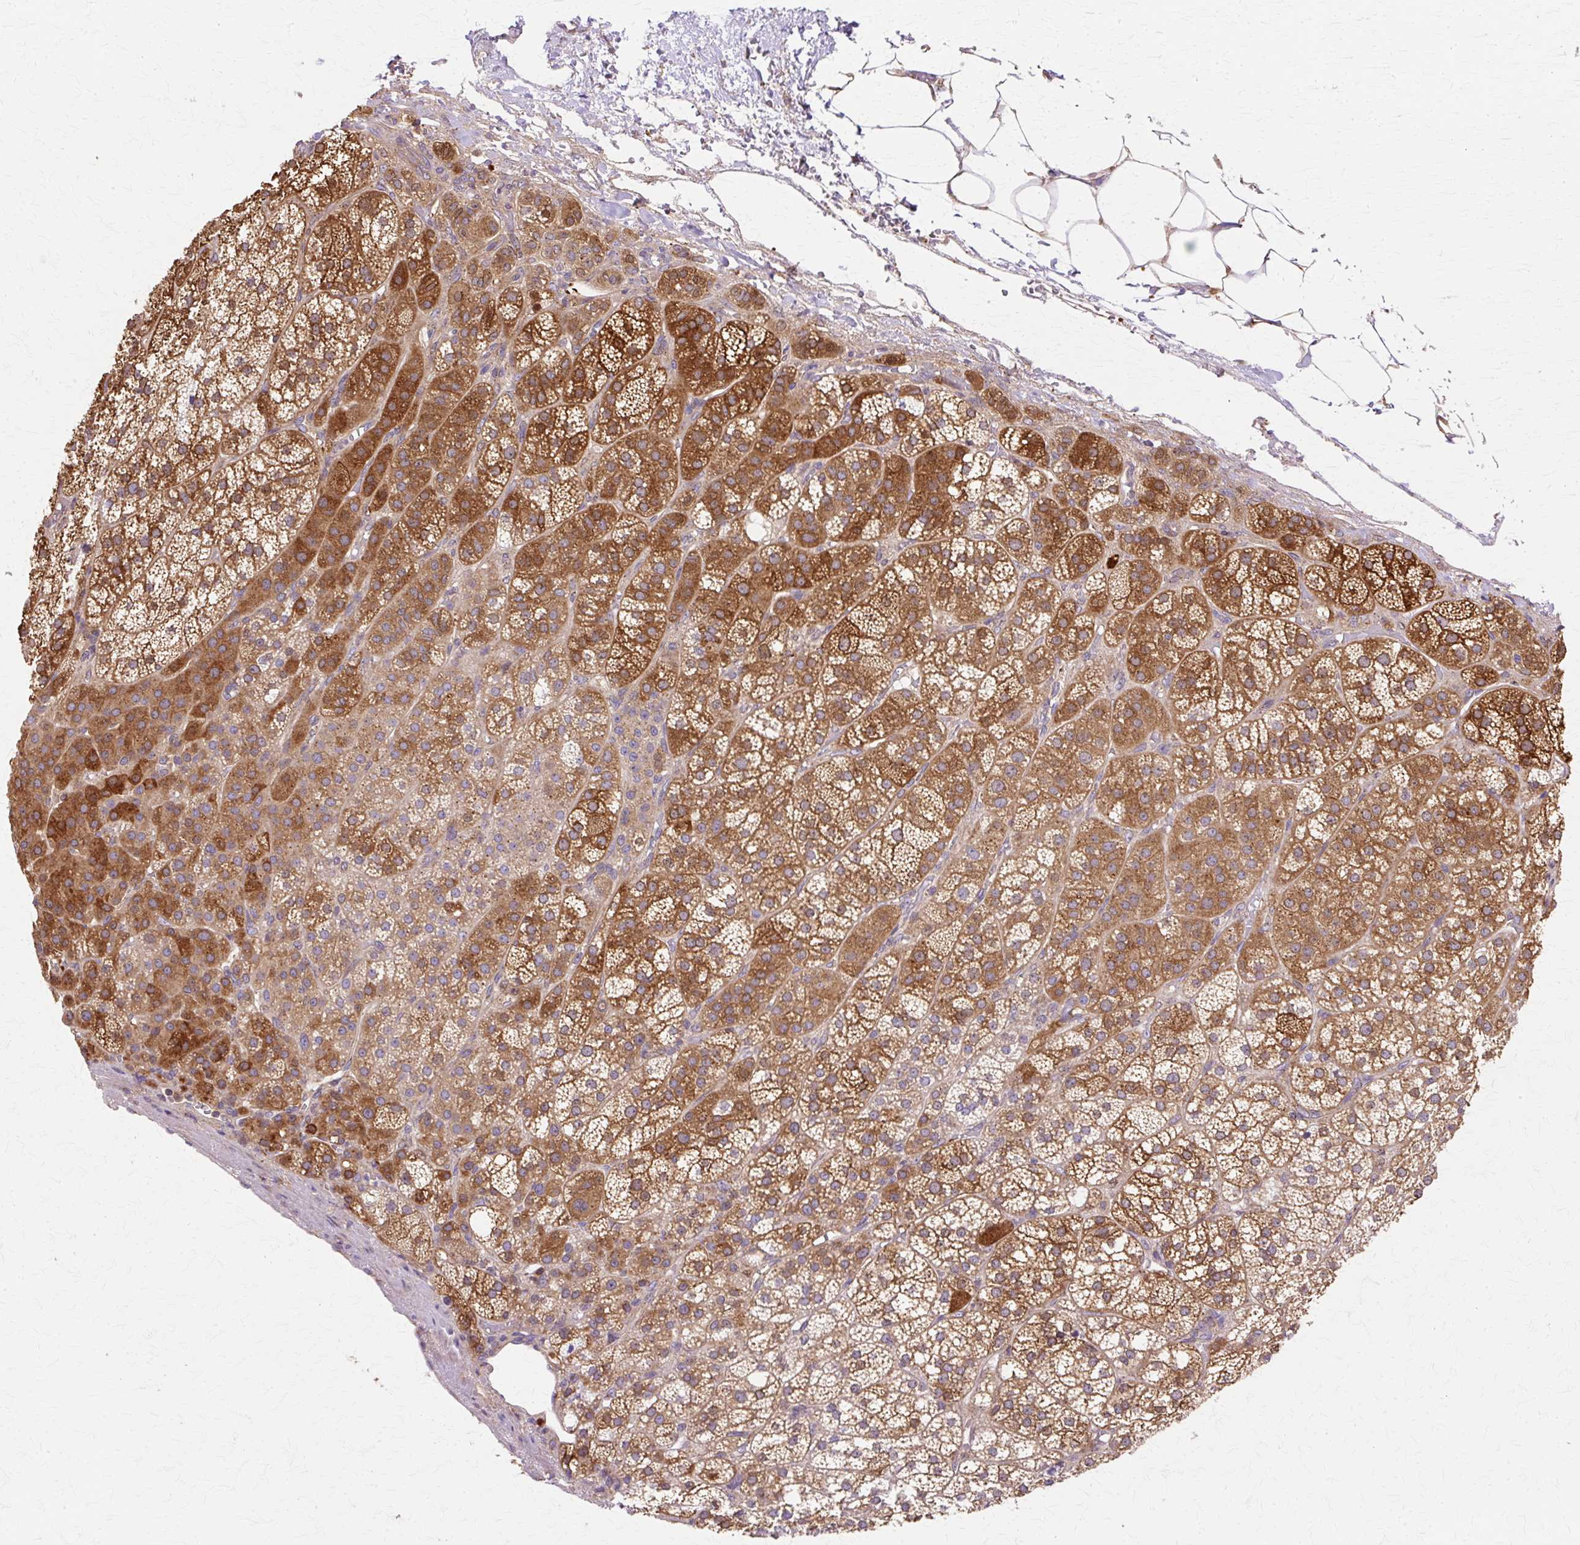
{"staining": {"intensity": "strong", "quantity": "25%-75%", "location": "cytoplasmic/membranous"}, "tissue": "adrenal gland", "cell_type": "Glandular cells", "image_type": "normal", "snomed": [{"axis": "morphology", "description": "Normal tissue, NOS"}, {"axis": "topography", "description": "Adrenal gland"}], "caption": "Protein expression analysis of normal adrenal gland shows strong cytoplasmic/membranous expression in approximately 25%-75% of glandular cells.", "gene": "COPB1", "patient": {"sex": "female", "age": 60}}